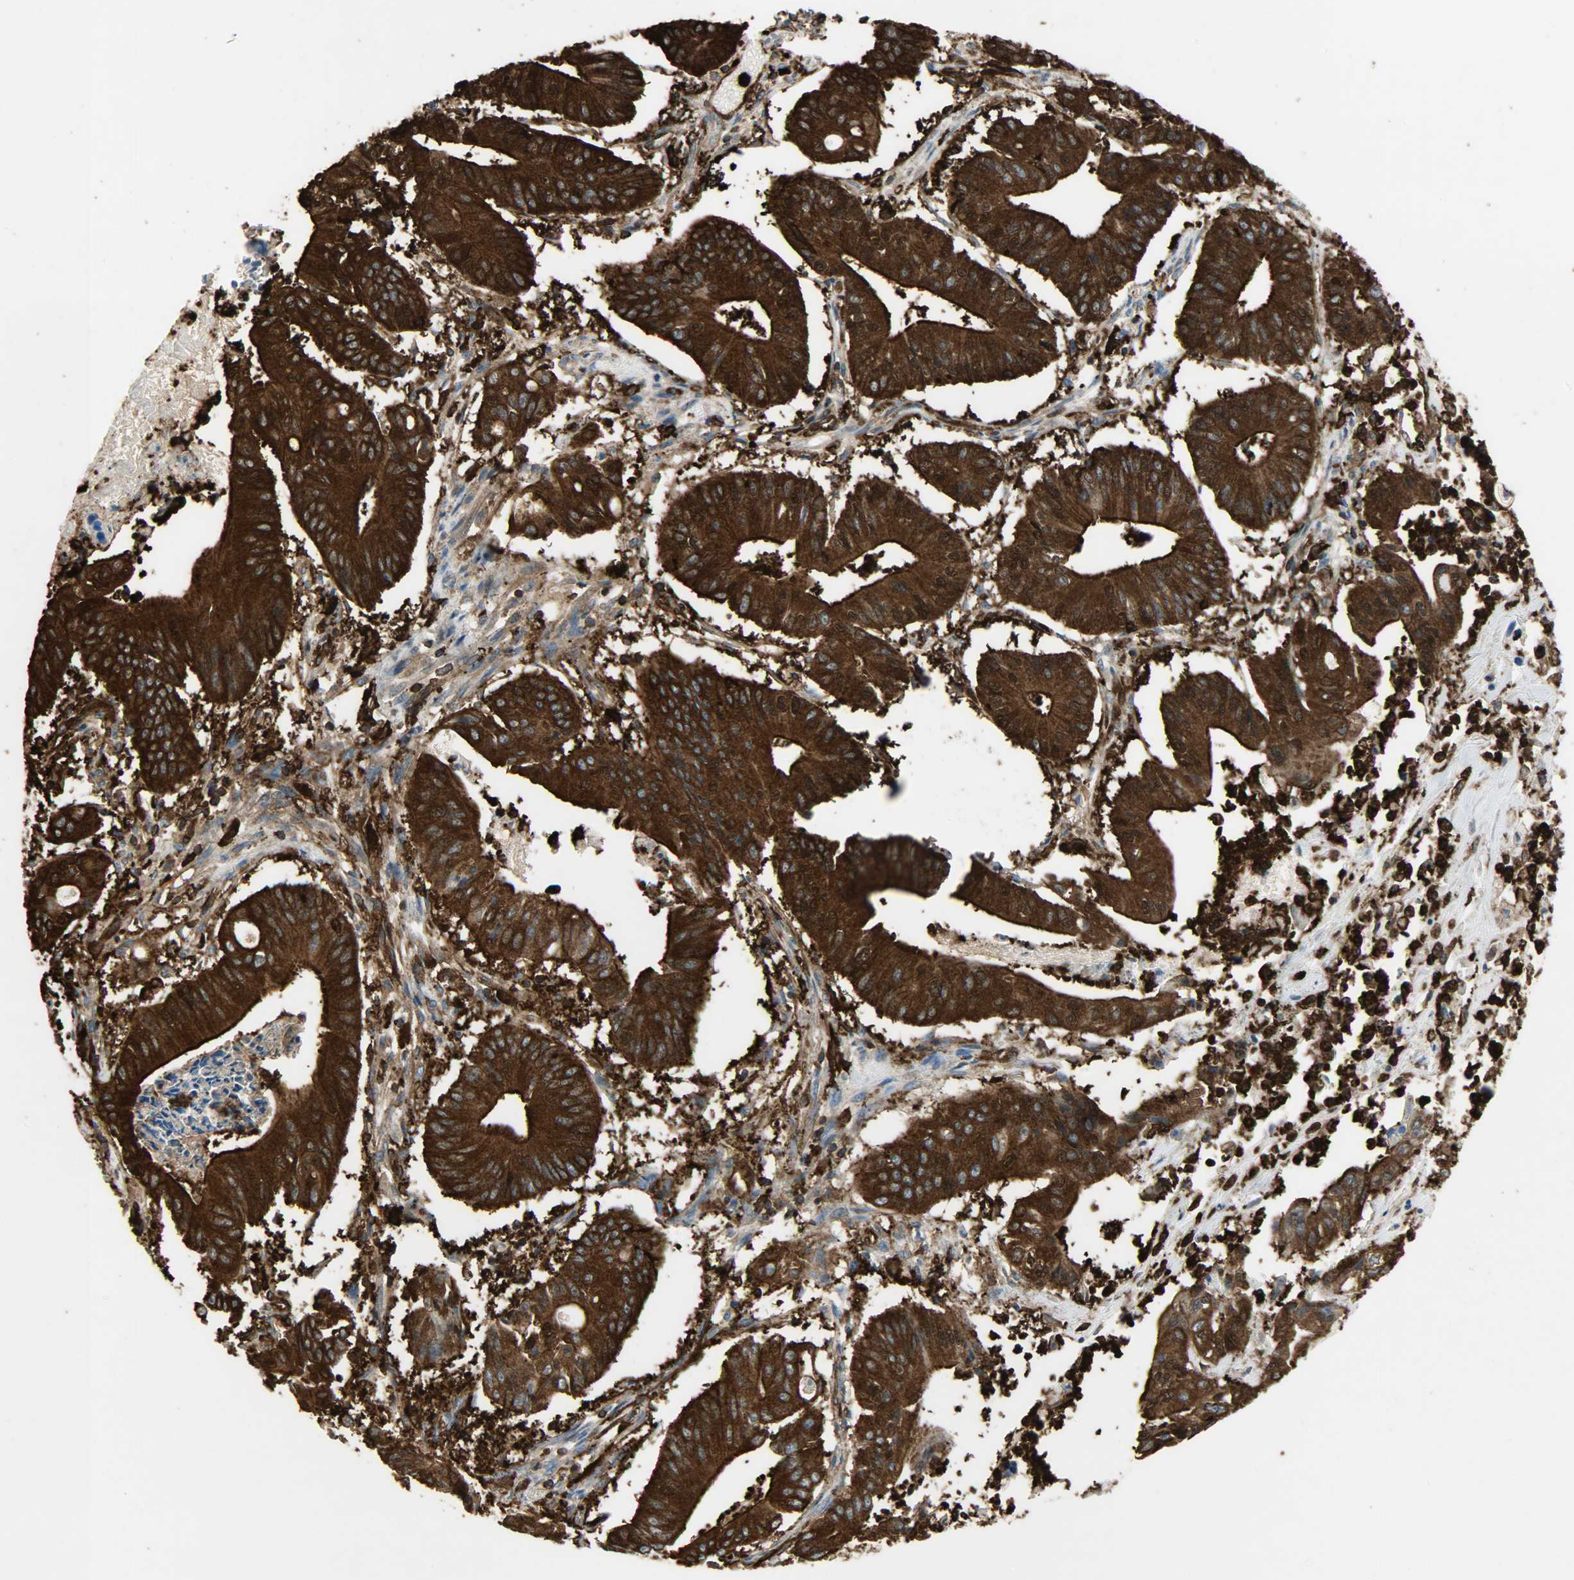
{"staining": {"intensity": "strong", "quantity": ">75%", "location": "cytoplasmic/membranous"}, "tissue": "pancreatic cancer", "cell_type": "Tumor cells", "image_type": "cancer", "snomed": [{"axis": "morphology", "description": "Normal tissue, NOS"}, {"axis": "topography", "description": "Lymph node"}], "caption": "An image of human pancreatic cancer stained for a protein reveals strong cytoplasmic/membranous brown staining in tumor cells.", "gene": "VASP", "patient": {"sex": "male", "age": 62}}